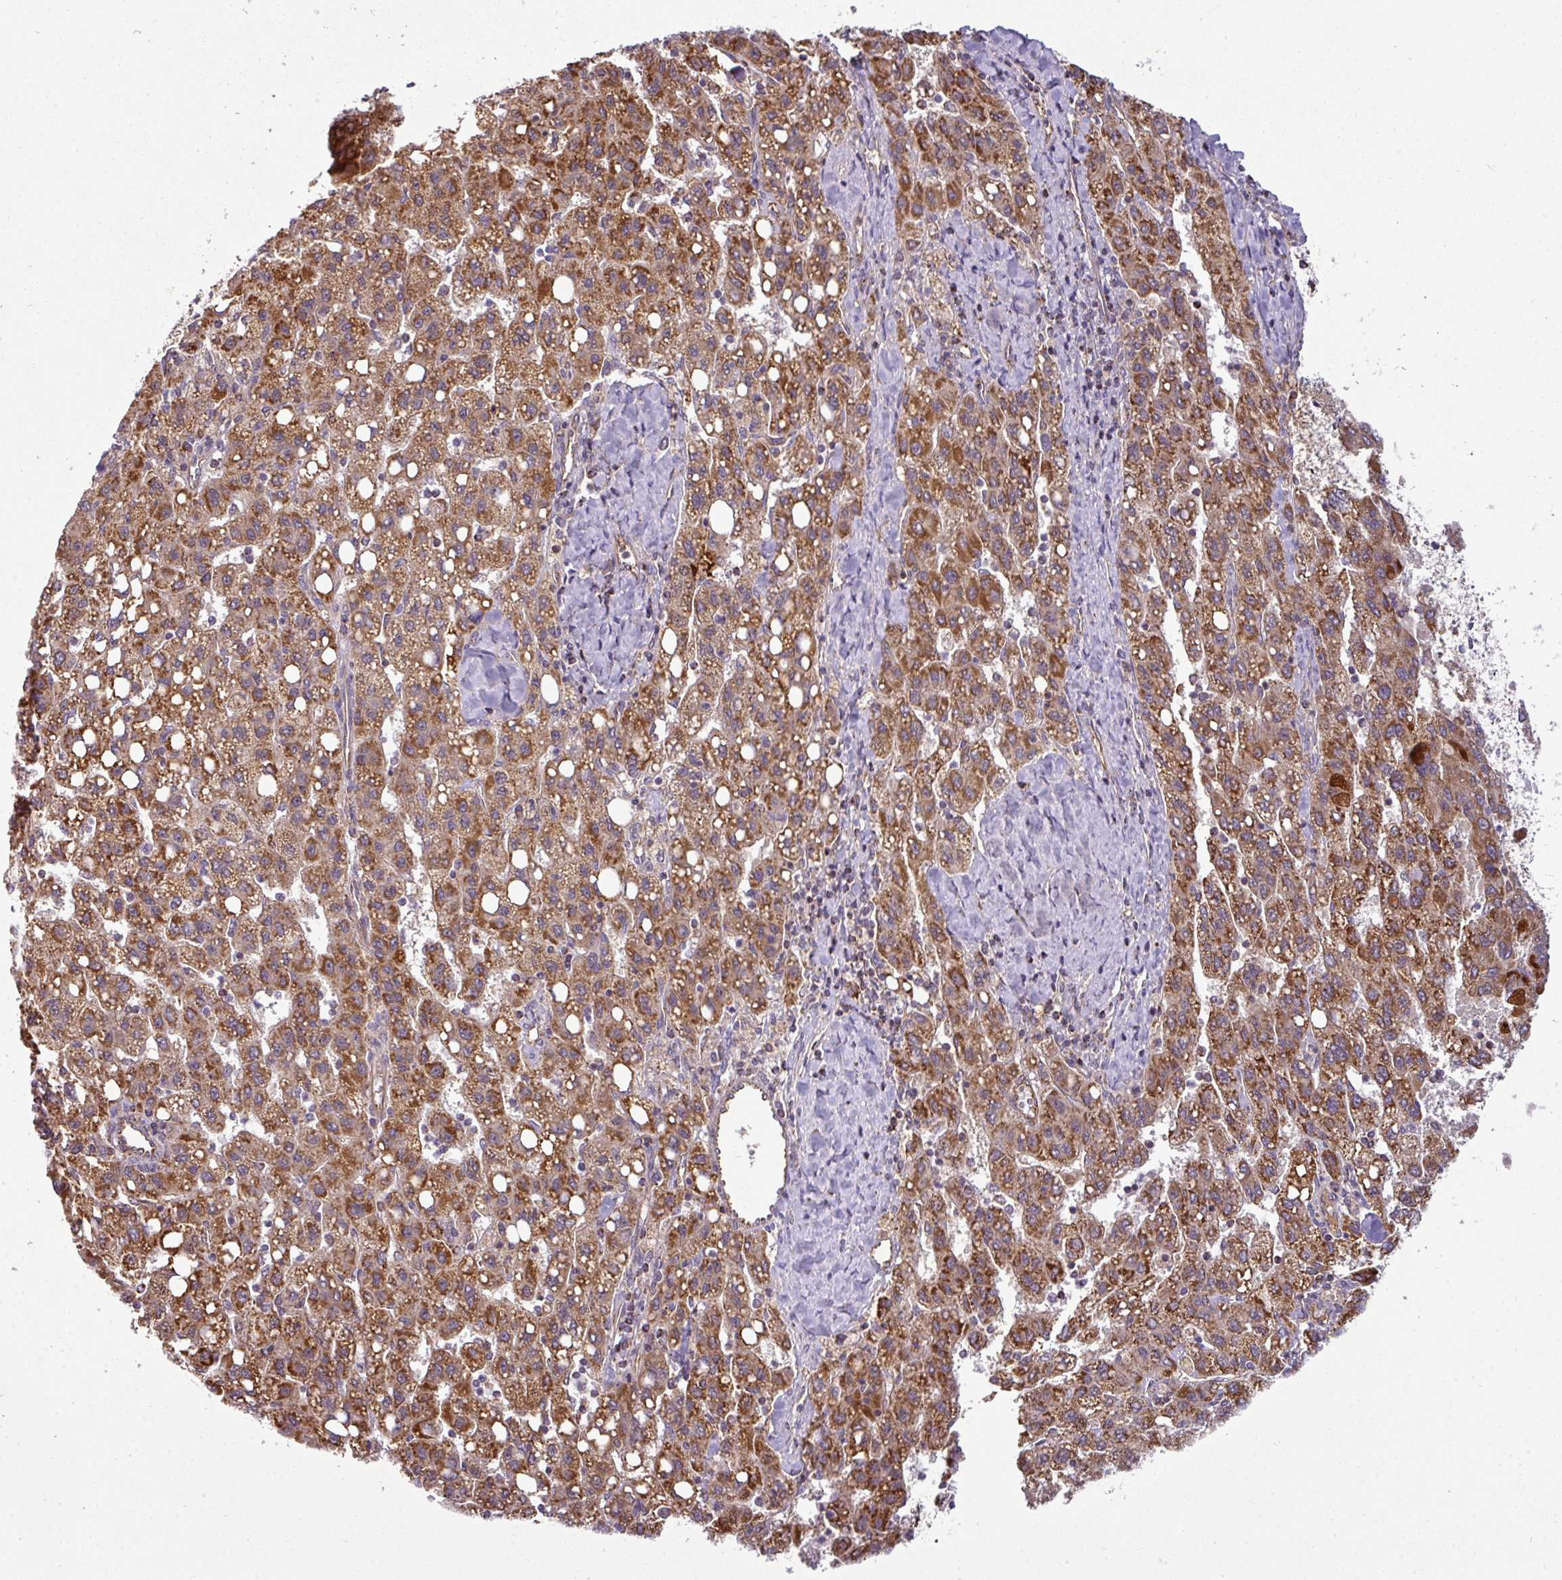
{"staining": {"intensity": "strong", "quantity": ">75%", "location": "cytoplasmic/membranous"}, "tissue": "liver cancer", "cell_type": "Tumor cells", "image_type": "cancer", "snomed": [{"axis": "morphology", "description": "Carcinoma, Hepatocellular, NOS"}, {"axis": "topography", "description": "Liver"}], "caption": "Immunohistochemical staining of human liver cancer demonstrates high levels of strong cytoplasmic/membranous protein expression in approximately >75% of tumor cells.", "gene": "PRELID3B", "patient": {"sex": "female", "age": 82}}